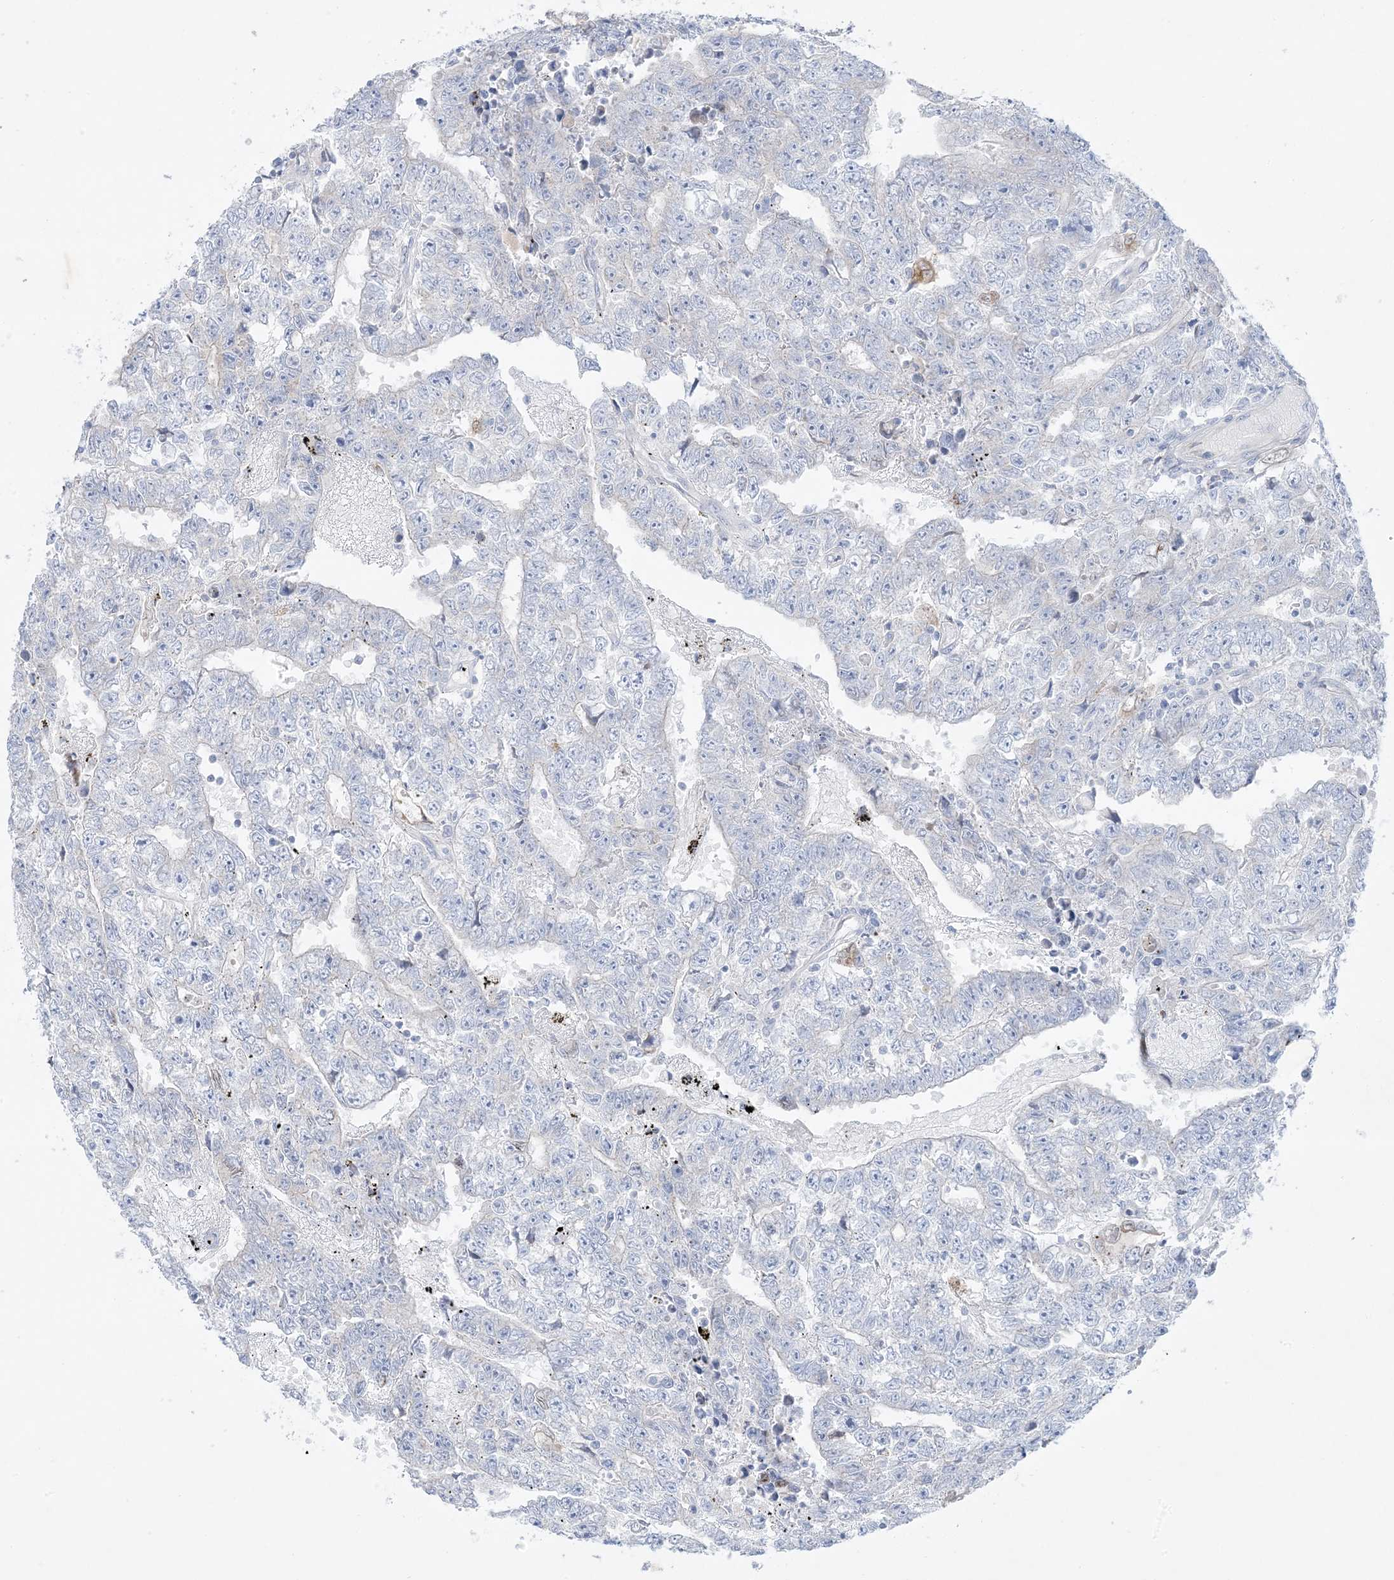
{"staining": {"intensity": "negative", "quantity": "none", "location": "none"}, "tissue": "testis cancer", "cell_type": "Tumor cells", "image_type": "cancer", "snomed": [{"axis": "morphology", "description": "Carcinoma, Embryonal, NOS"}, {"axis": "topography", "description": "Testis"}], "caption": "The IHC histopathology image has no significant positivity in tumor cells of embryonal carcinoma (testis) tissue.", "gene": "FAM184A", "patient": {"sex": "male", "age": 25}}